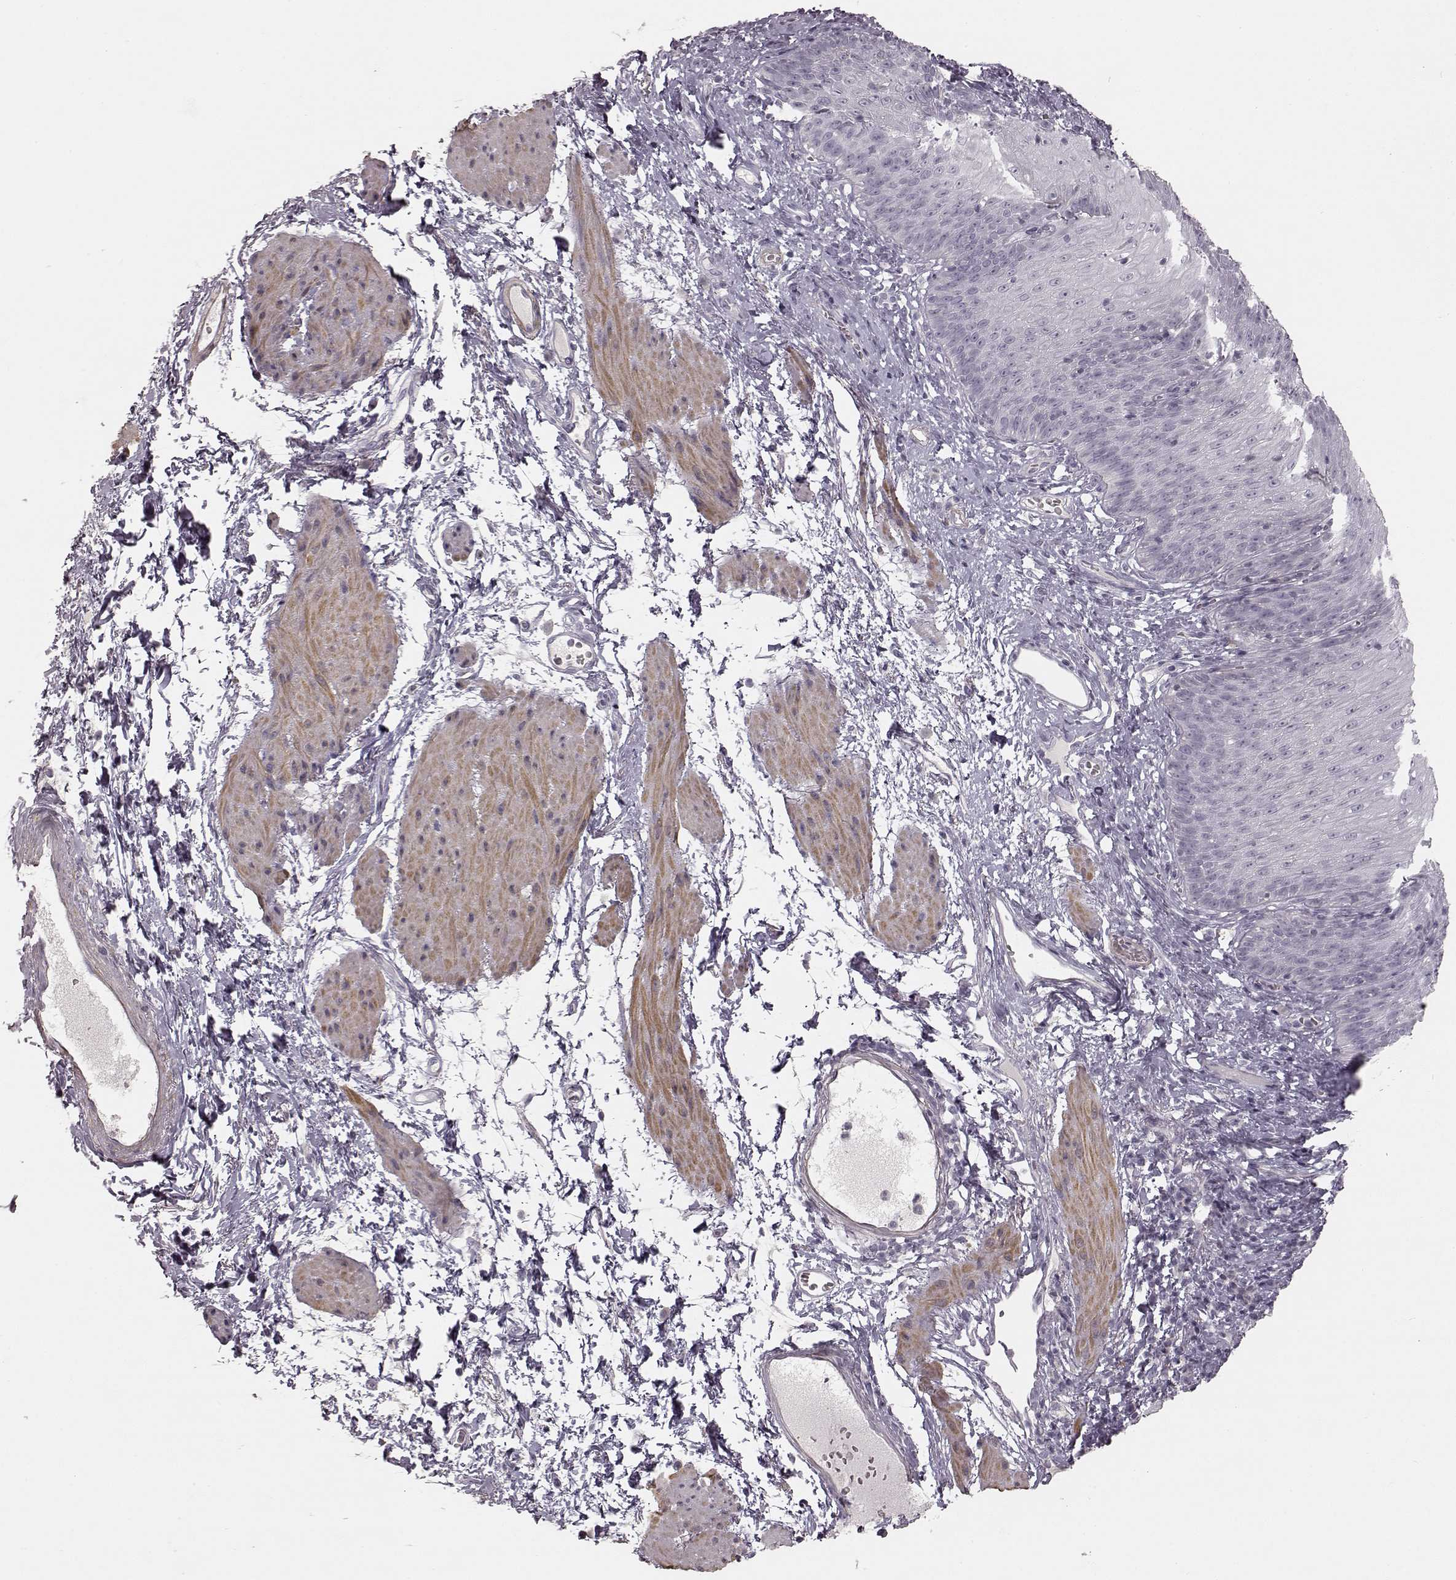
{"staining": {"intensity": "negative", "quantity": "none", "location": "none"}, "tissue": "esophagus", "cell_type": "Squamous epithelial cells", "image_type": "normal", "snomed": [{"axis": "morphology", "description": "Normal tissue, NOS"}, {"axis": "topography", "description": "Esophagus"}], "caption": "A histopathology image of human esophagus is negative for staining in squamous epithelial cells. Nuclei are stained in blue.", "gene": "PRLHR", "patient": {"sex": "male", "age": 72}}